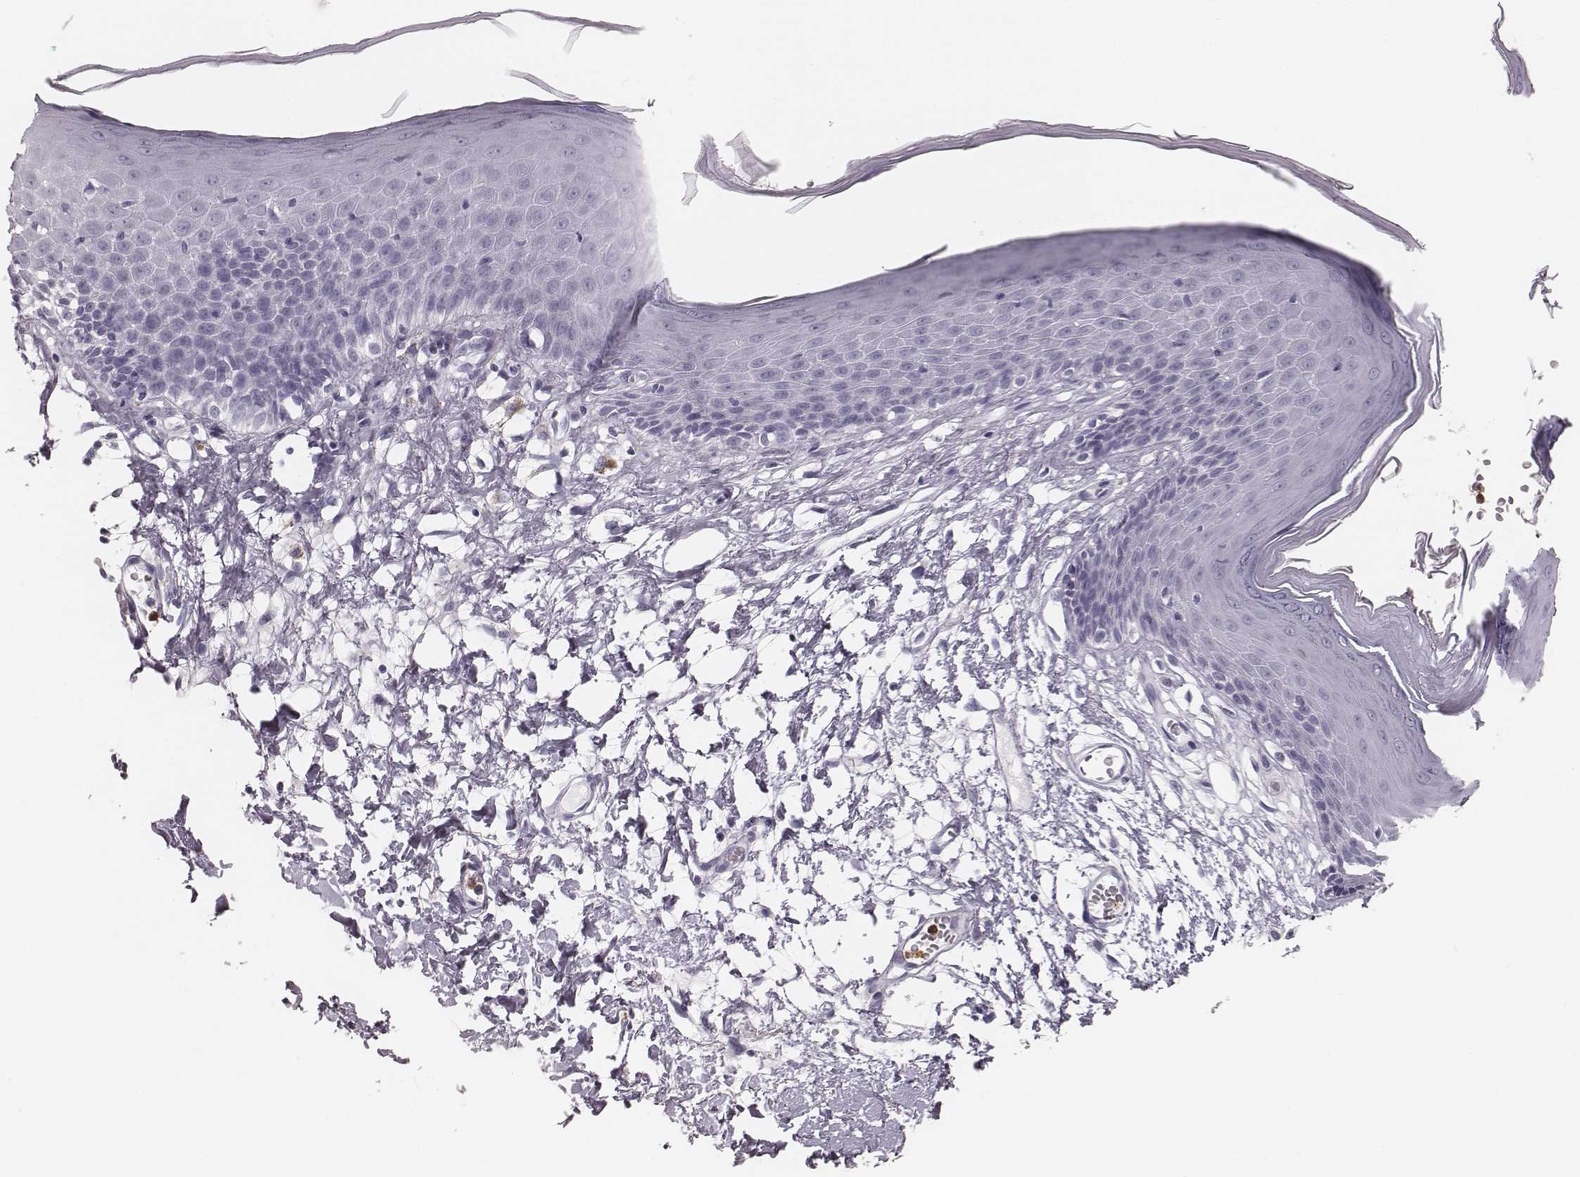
{"staining": {"intensity": "negative", "quantity": "none", "location": "none"}, "tissue": "skin", "cell_type": "Epidermal cells", "image_type": "normal", "snomed": [{"axis": "morphology", "description": "Normal tissue, NOS"}, {"axis": "topography", "description": "Vulva"}], "caption": "Epidermal cells show no significant protein expression in unremarkable skin.", "gene": "ELANE", "patient": {"sex": "female", "age": 68}}